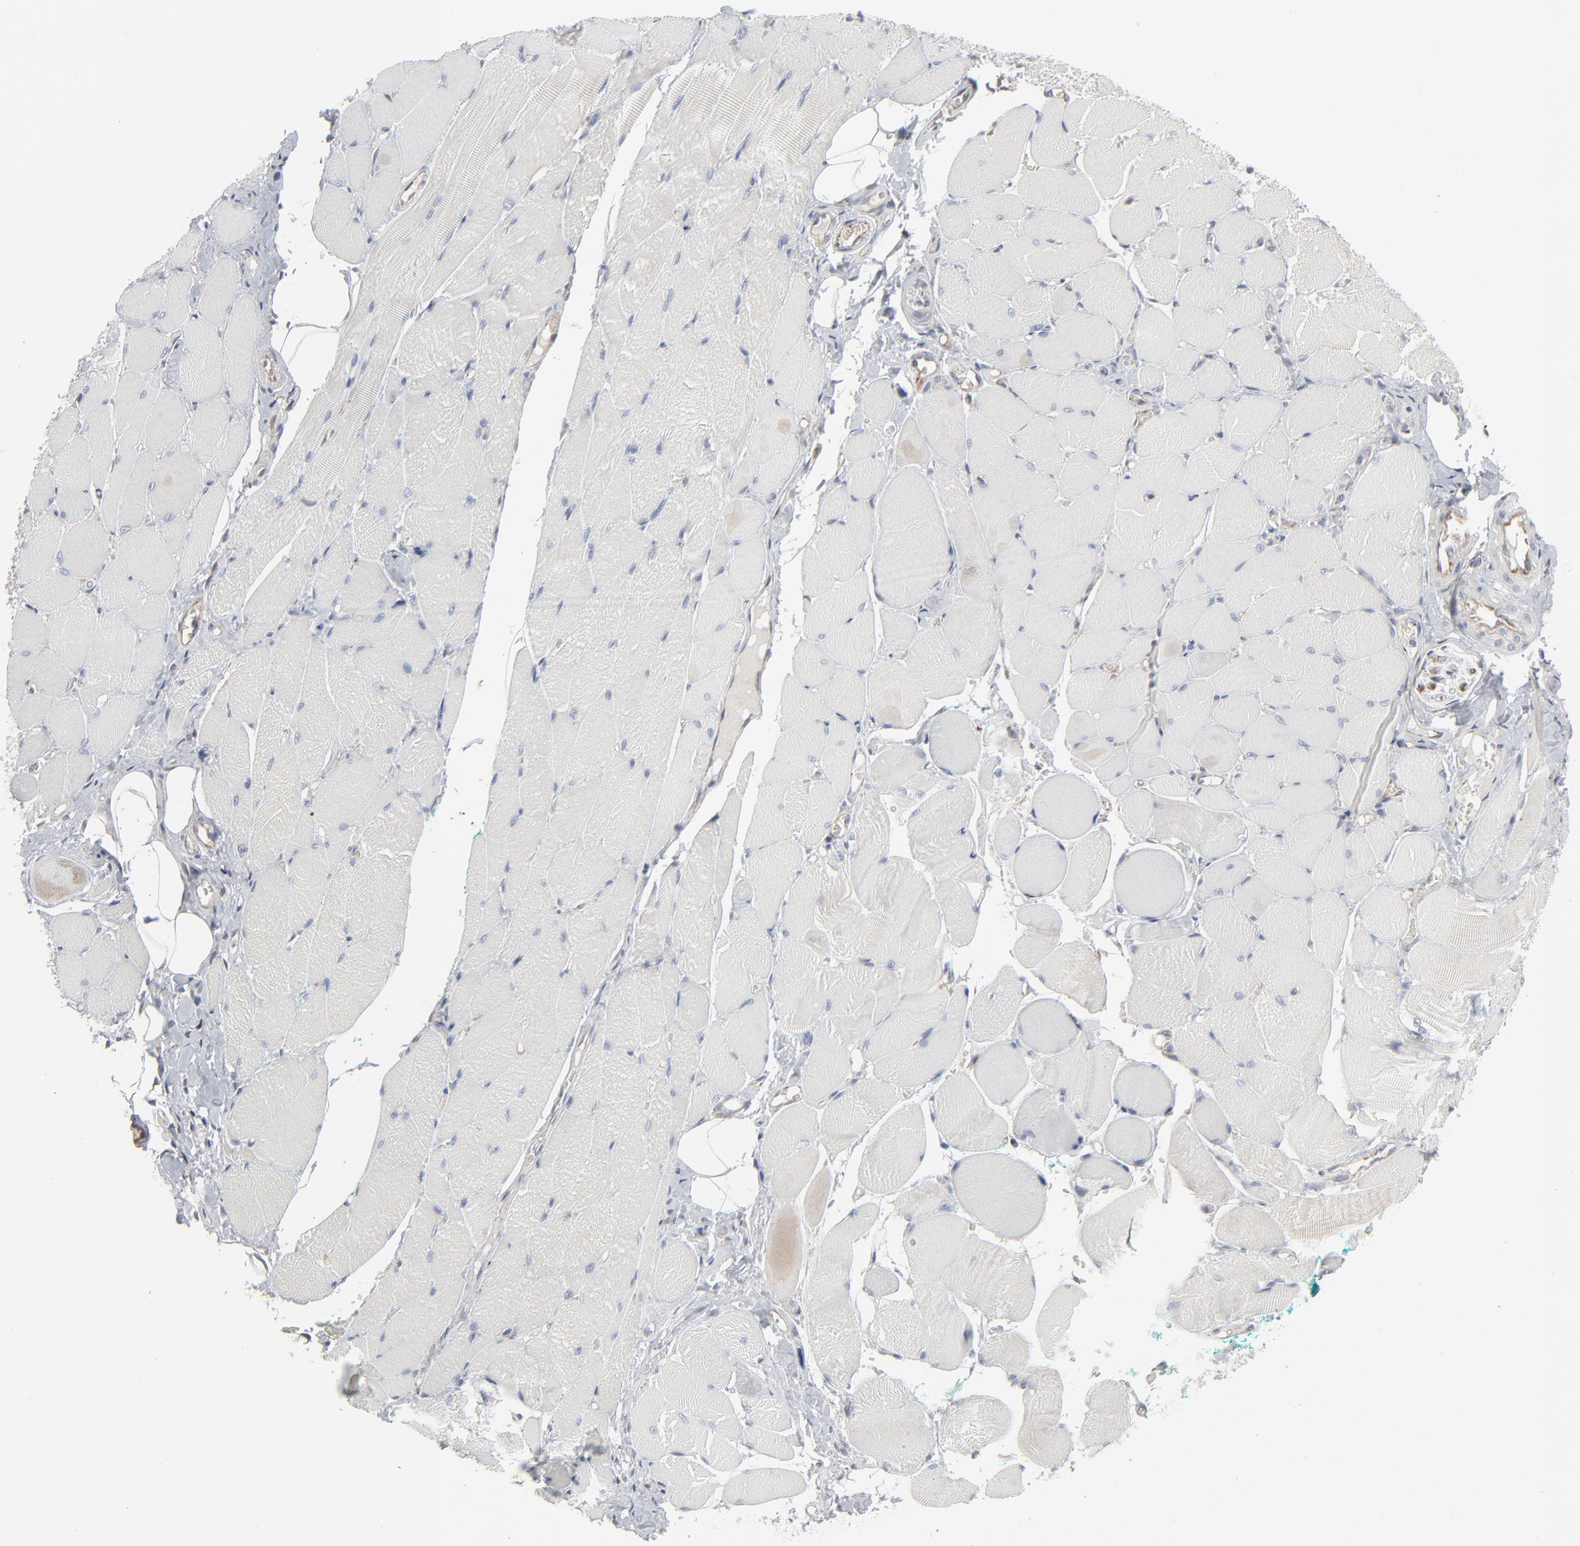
{"staining": {"intensity": "negative", "quantity": "none", "location": "none"}, "tissue": "skeletal muscle", "cell_type": "Myocytes", "image_type": "normal", "snomed": [{"axis": "morphology", "description": "Normal tissue, NOS"}, {"axis": "topography", "description": "Skeletal muscle"}, {"axis": "topography", "description": "Peripheral nerve tissue"}], "caption": "IHC micrograph of unremarkable skeletal muscle: human skeletal muscle stained with DAB (3,3'-diaminobenzidine) displays no significant protein staining in myocytes.", "gene": "CTNND1", "patient": {"sex": "female", "age": 84}}